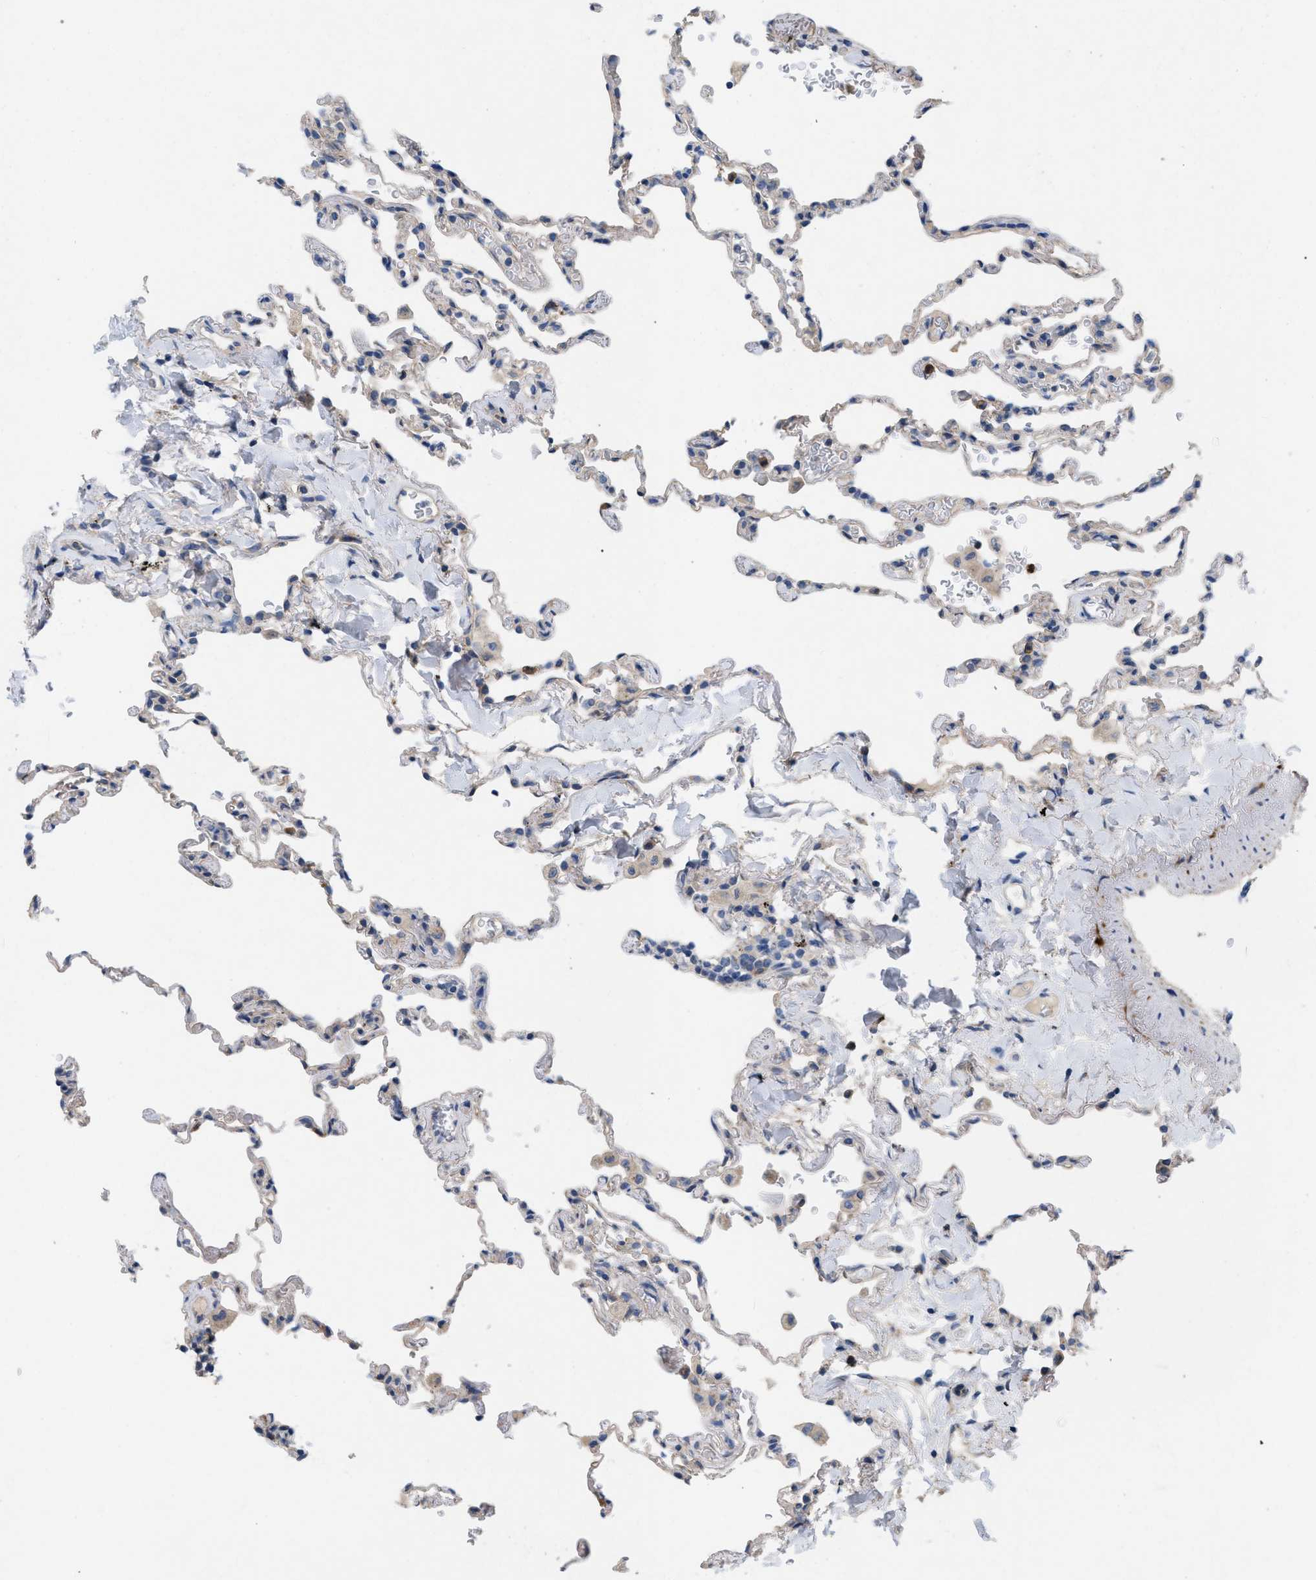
{"staining": {"intensity": "negative", "quantity": "none", "location": "none"}, "tissue": "lung", "cell_type": "Alveolar cells", "image_type": "normal", "snomed": [{"axis": "morphology", "description": "Normal tissue, NOS"}, {"axis": "topography", "description": "Lung"}], "caption": "This is a micrograph of immunohistochemistry (IHC) staining of normal lung, which shows no positivity in alveolar cells.", "gene": "PLPPR5", "patient": {"sex": "male", "age": 59}}